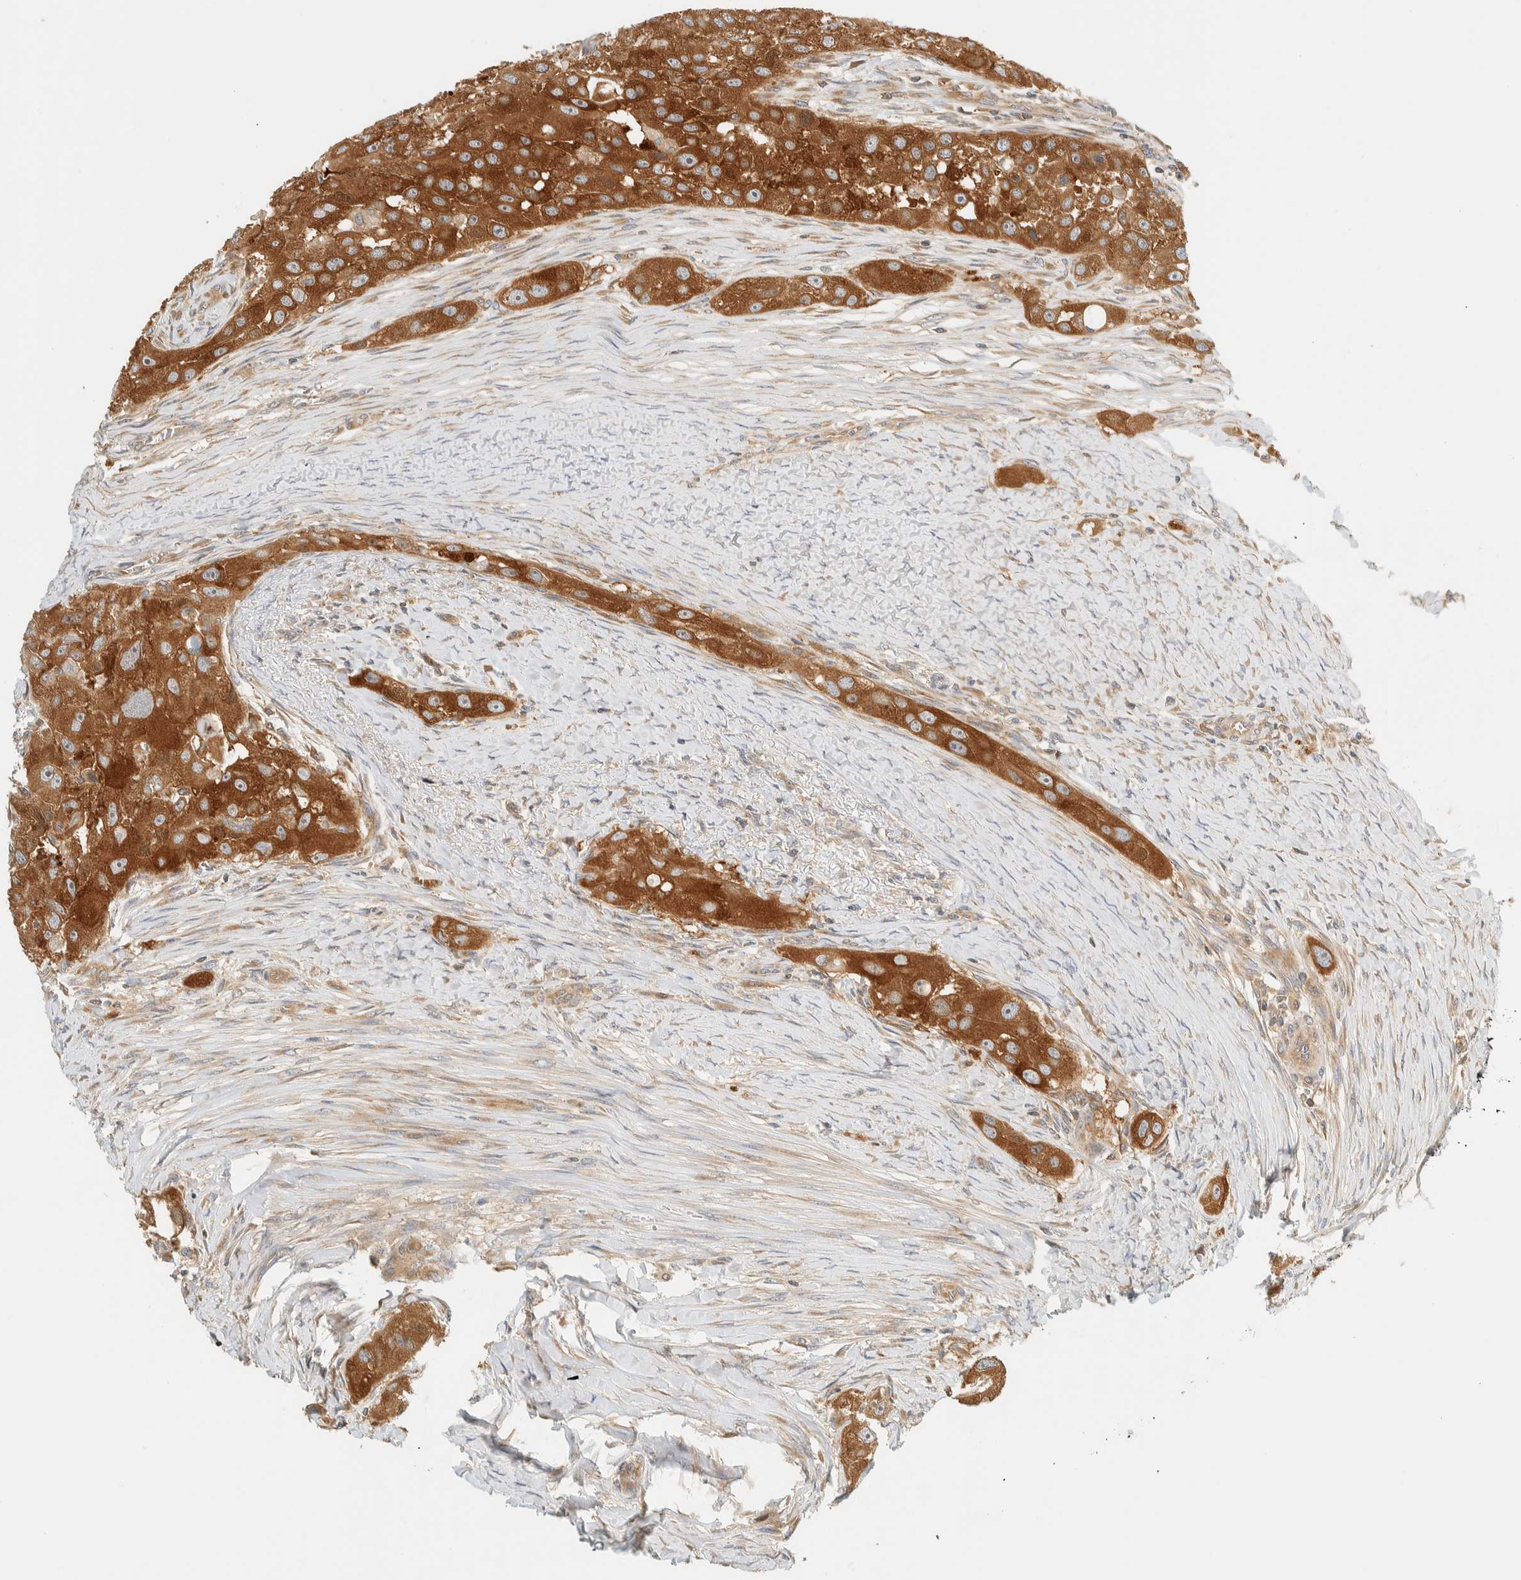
{"staining": {"intensity": "strong", "quantity": ">75%", "location": "cytoplasmic/membranous"}, "tissue": "head and neck cancer", "cell_type": "Tumor cells", "image_type": "cancer", "snomed": [{"axis": "morphology", "description": "Normal tissue, NOS"}, {"axis": "morphology", "description": "Squamous cell carcinoma, NOS"}, {"axis": "topography", "description": "Skeletal muscle"}, {"axis": "topography", "description": "Head-Neck"}], "caption": "A brown stain shows strong cytoplasmic/membranous staining of a protein in human squamous cell carcinoma (head and neck) tumor cells.", "gene": "ARFGEF1", "patient": {"sex": "male", "age": 51}}